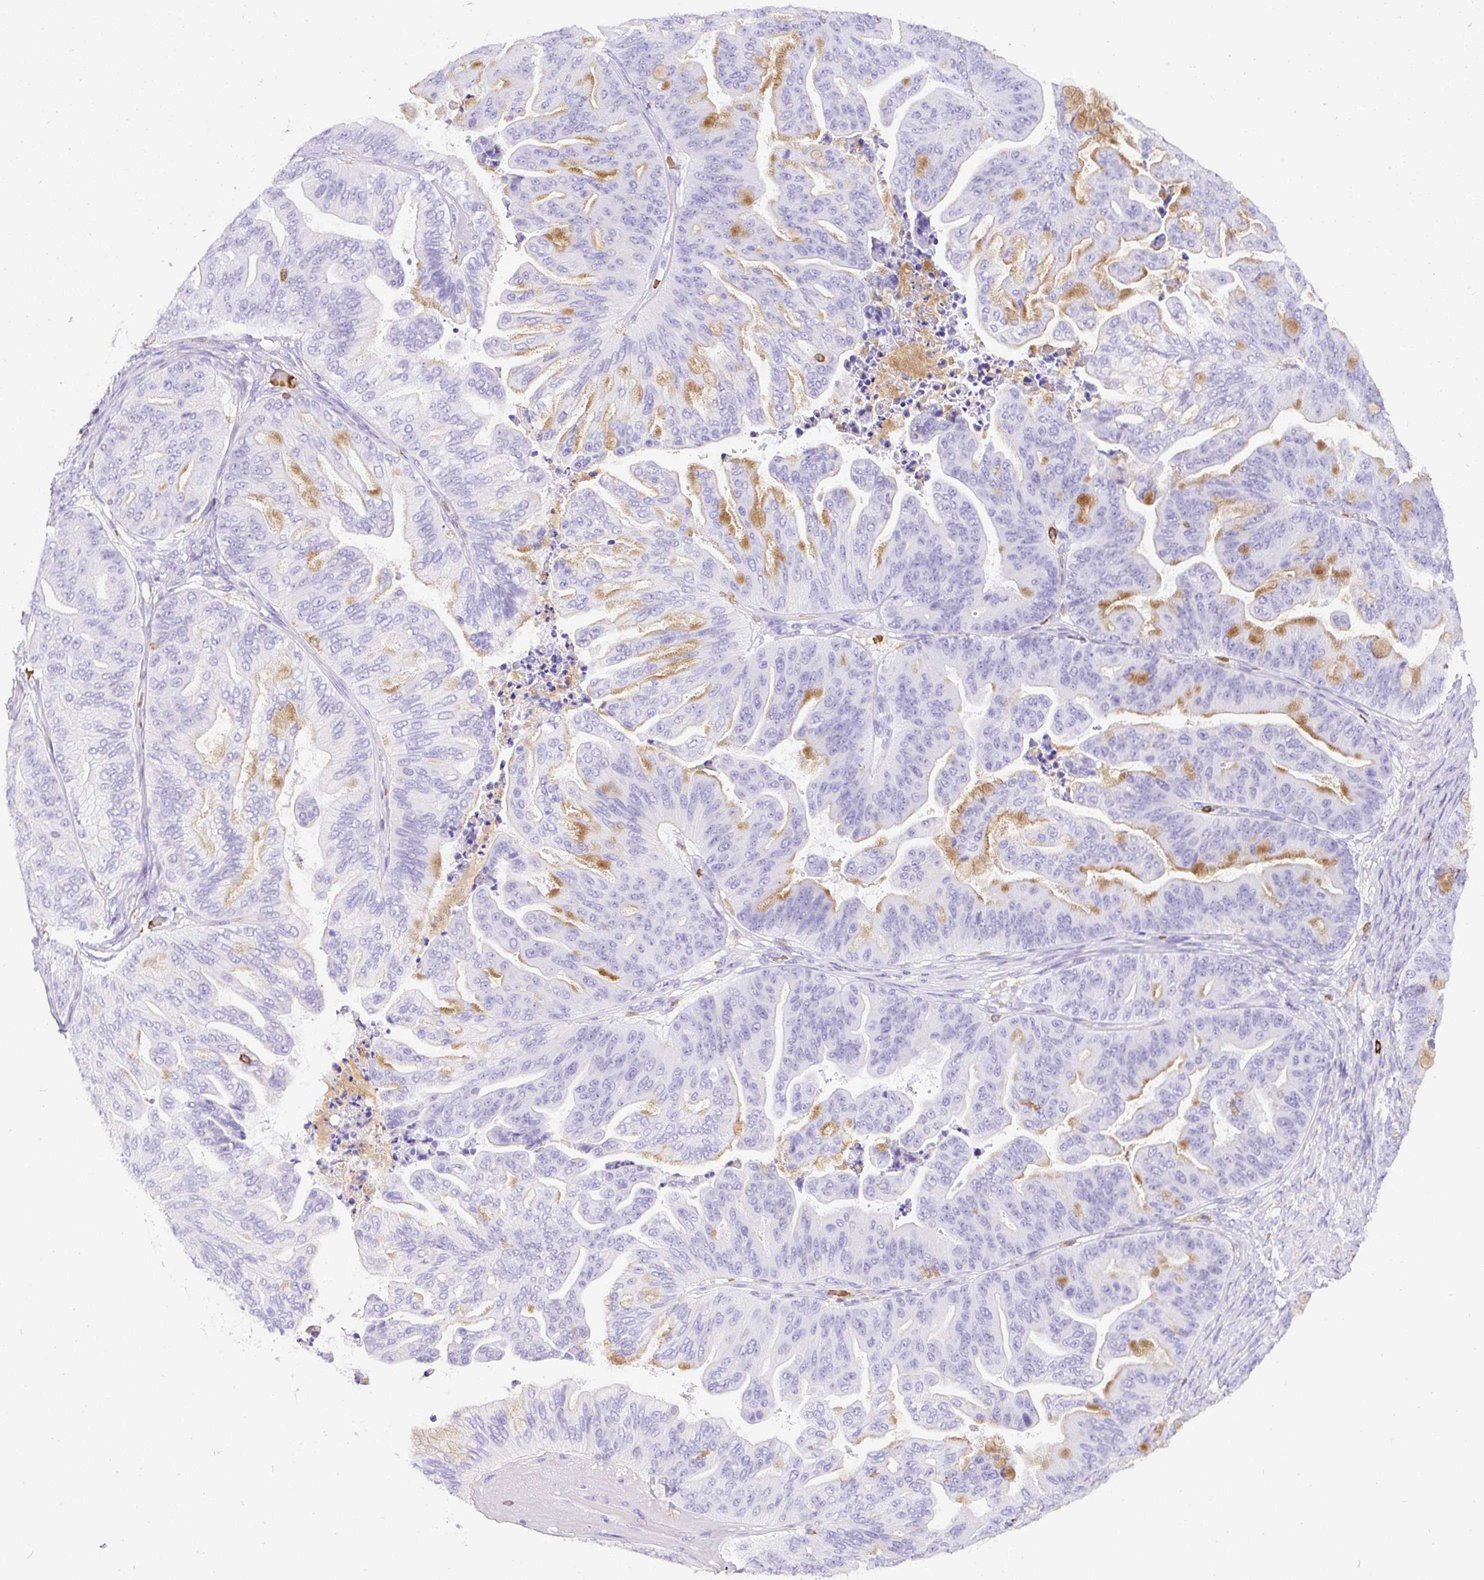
{"staining": {"intensity": "moderate", "quantity": "<25%", "location": "cytoplasmic/membranous"}, "tissue": "ovarian cancer", "cell_type": "Tumor cells", "image_type": "cancer", "snomed": [{"axis": "morphology", "description": "Cystadenocarcinoma, mucinous, NOS"}, {"axis": "topography", "description": "Ovary"}], "caption": "Ovarian mucinous cystadenocarcinoma stained for a protein (brown) exhibits moderate cytoplasmic/membranous positive expression in about <25% of tumor cells.", "gene": "FAM228B", "patient": {"sex": "female", "age": 67}}